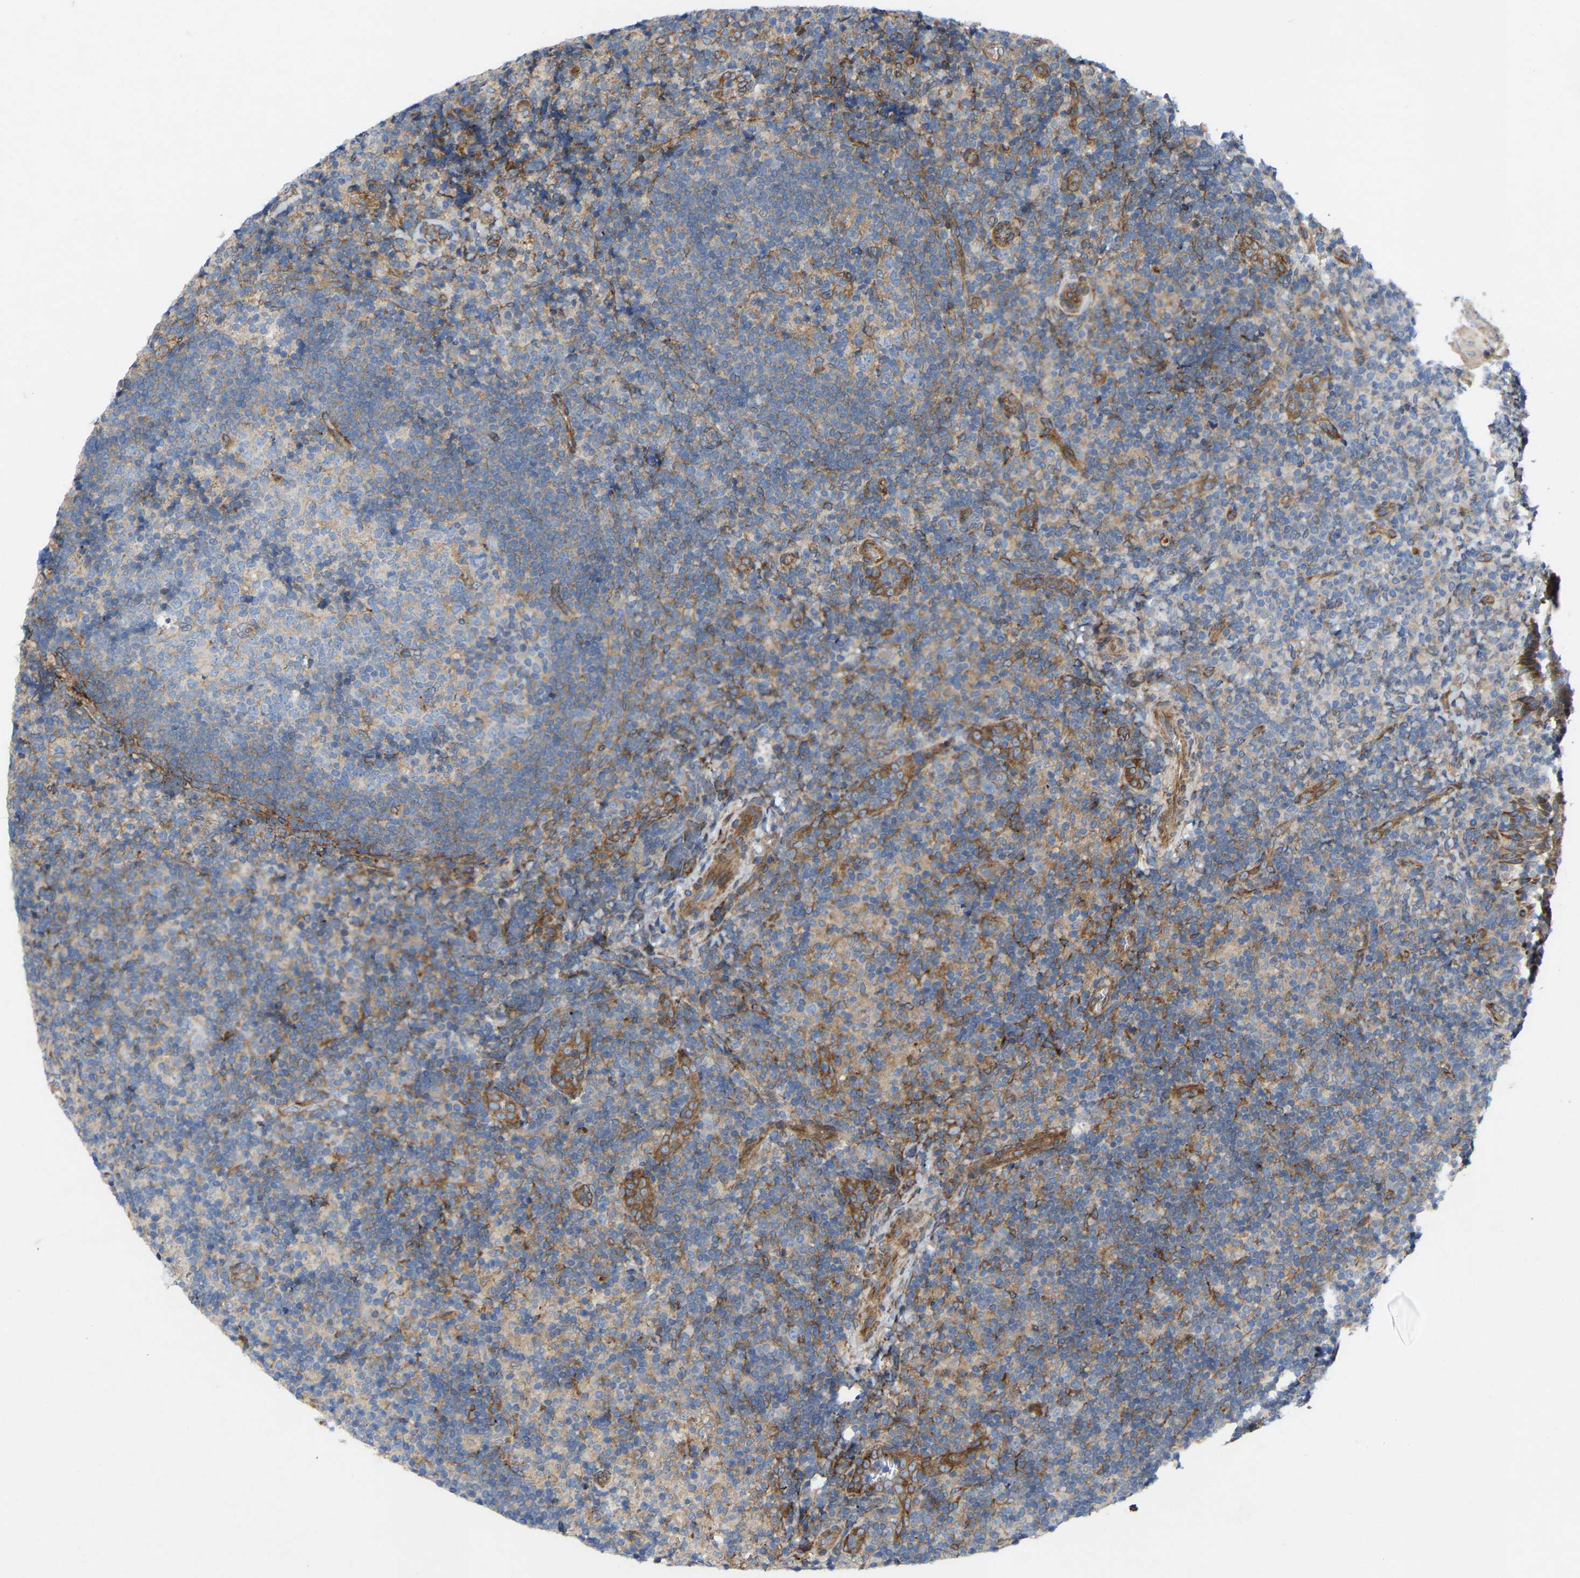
{"staining": {"intensity": "weak", "quantity": "<25%", "location": "cytoplasmic/membranous"}, "tissue": "tonsil", "cell_type": "Germinal center cells", "image_type": "normal", "snomed": [{"axis": "morphology", "description": "Normal tissue, NOS"}, {"axis": "topography", "description": "Tonsil"}], "caption": "DAB immunohistochemical staining of unremarkable human tonsil displays no significant positivity in germinal center cells.", "gene": "TOR1B", "patient": {"sex": "male", "age": 37}}